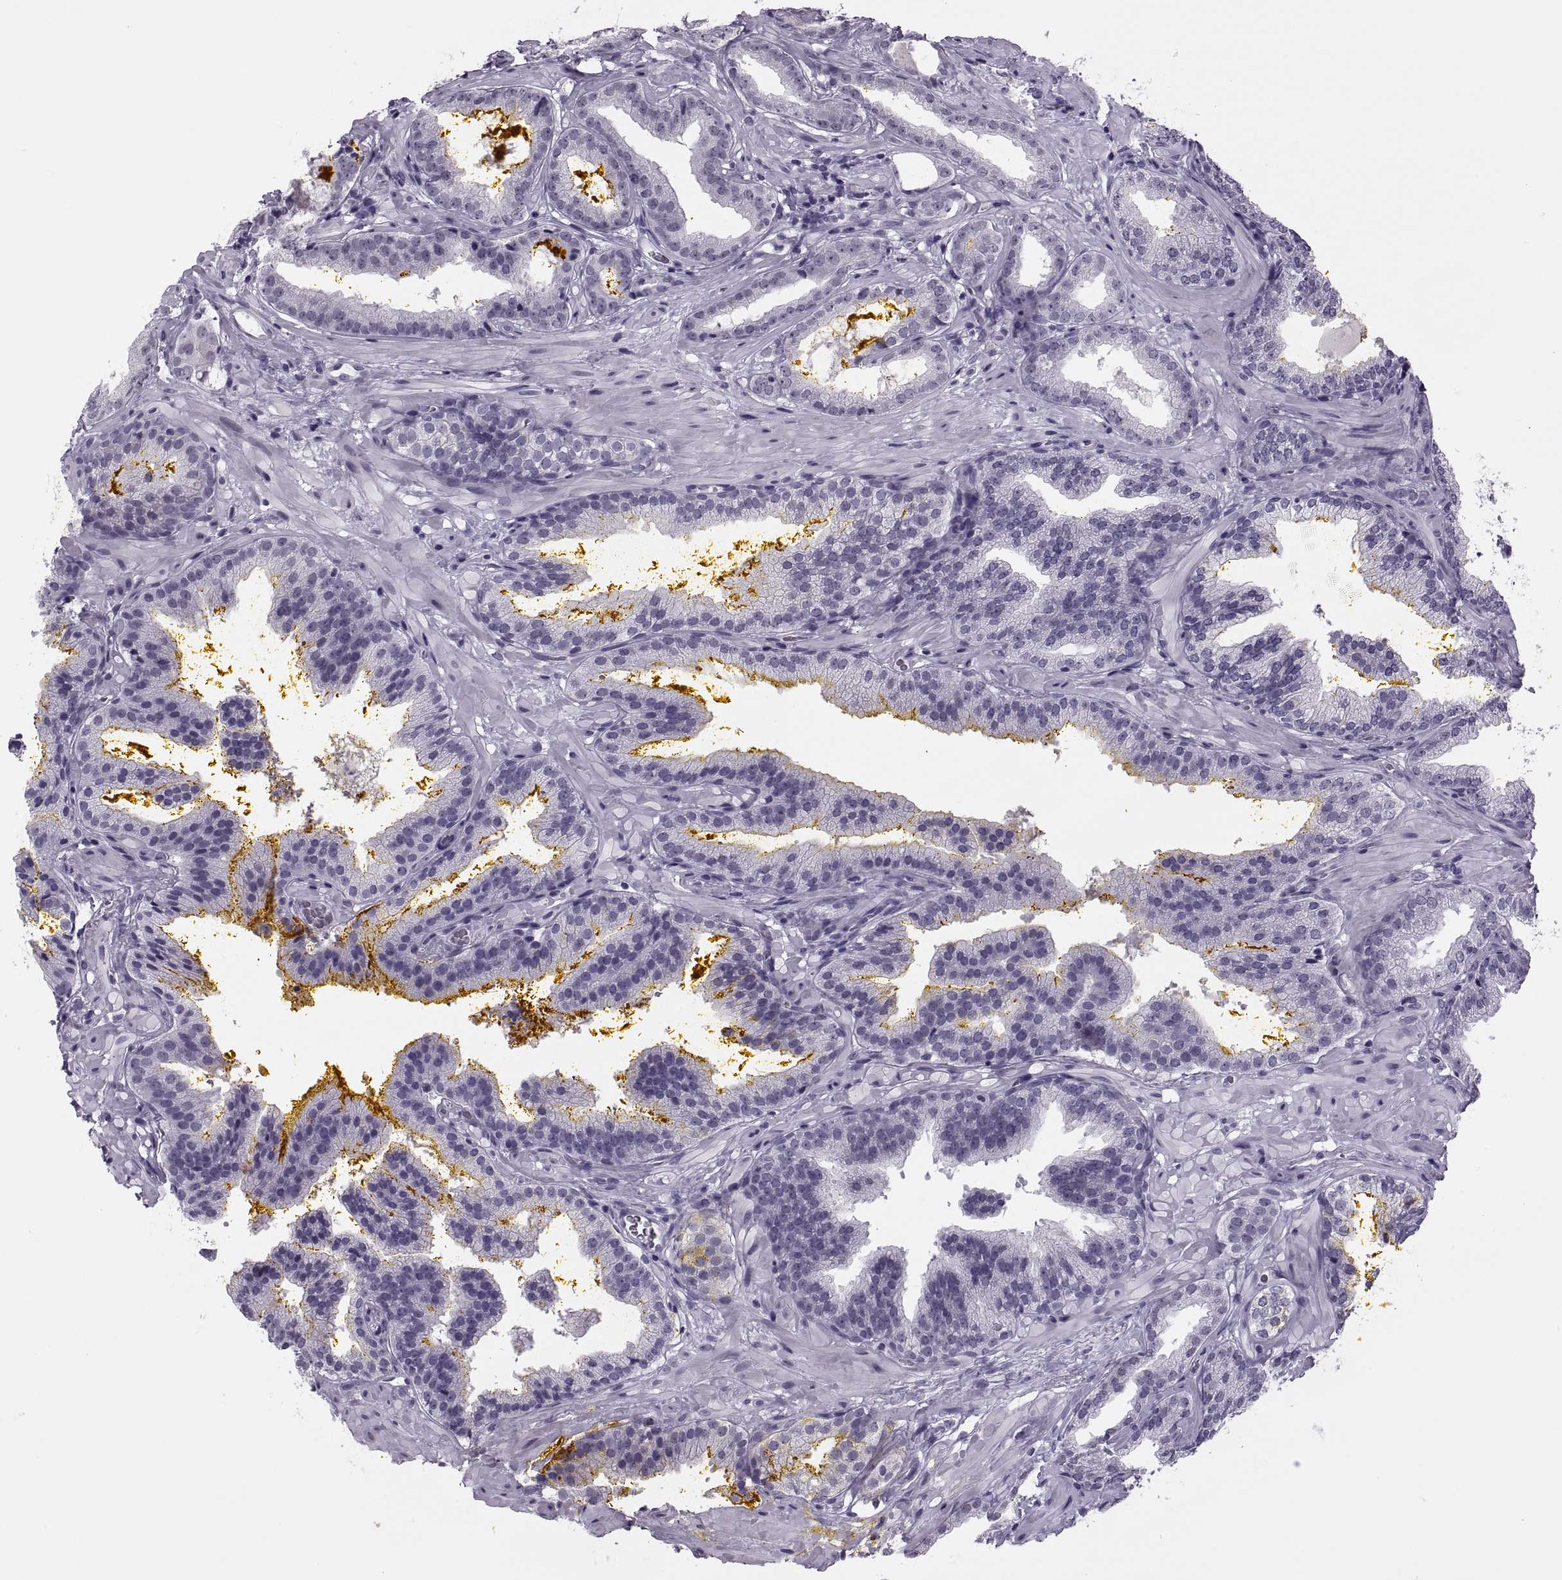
{"staining": {"intensity": "negative", "quantity": "none", "location": "none"}, "tissue": "prostate cancer", "cell_type": "Tumor cells", "image_type": "cancer", "snomed": [{"axis": "morphology", "description": "Adenocarcinoma, NOS"}, {"axis": "topography", "description": "Prostate"}], "caption": "Immunohistochemistry photomicrograph of neoplastic tissue: prostate cancer (adenocarcinoma) stained with DAB reveals no significant protein positivity in tumor cells.", "gene": "SYNGR4", "patient": {"sex": "male", "age": 63}}